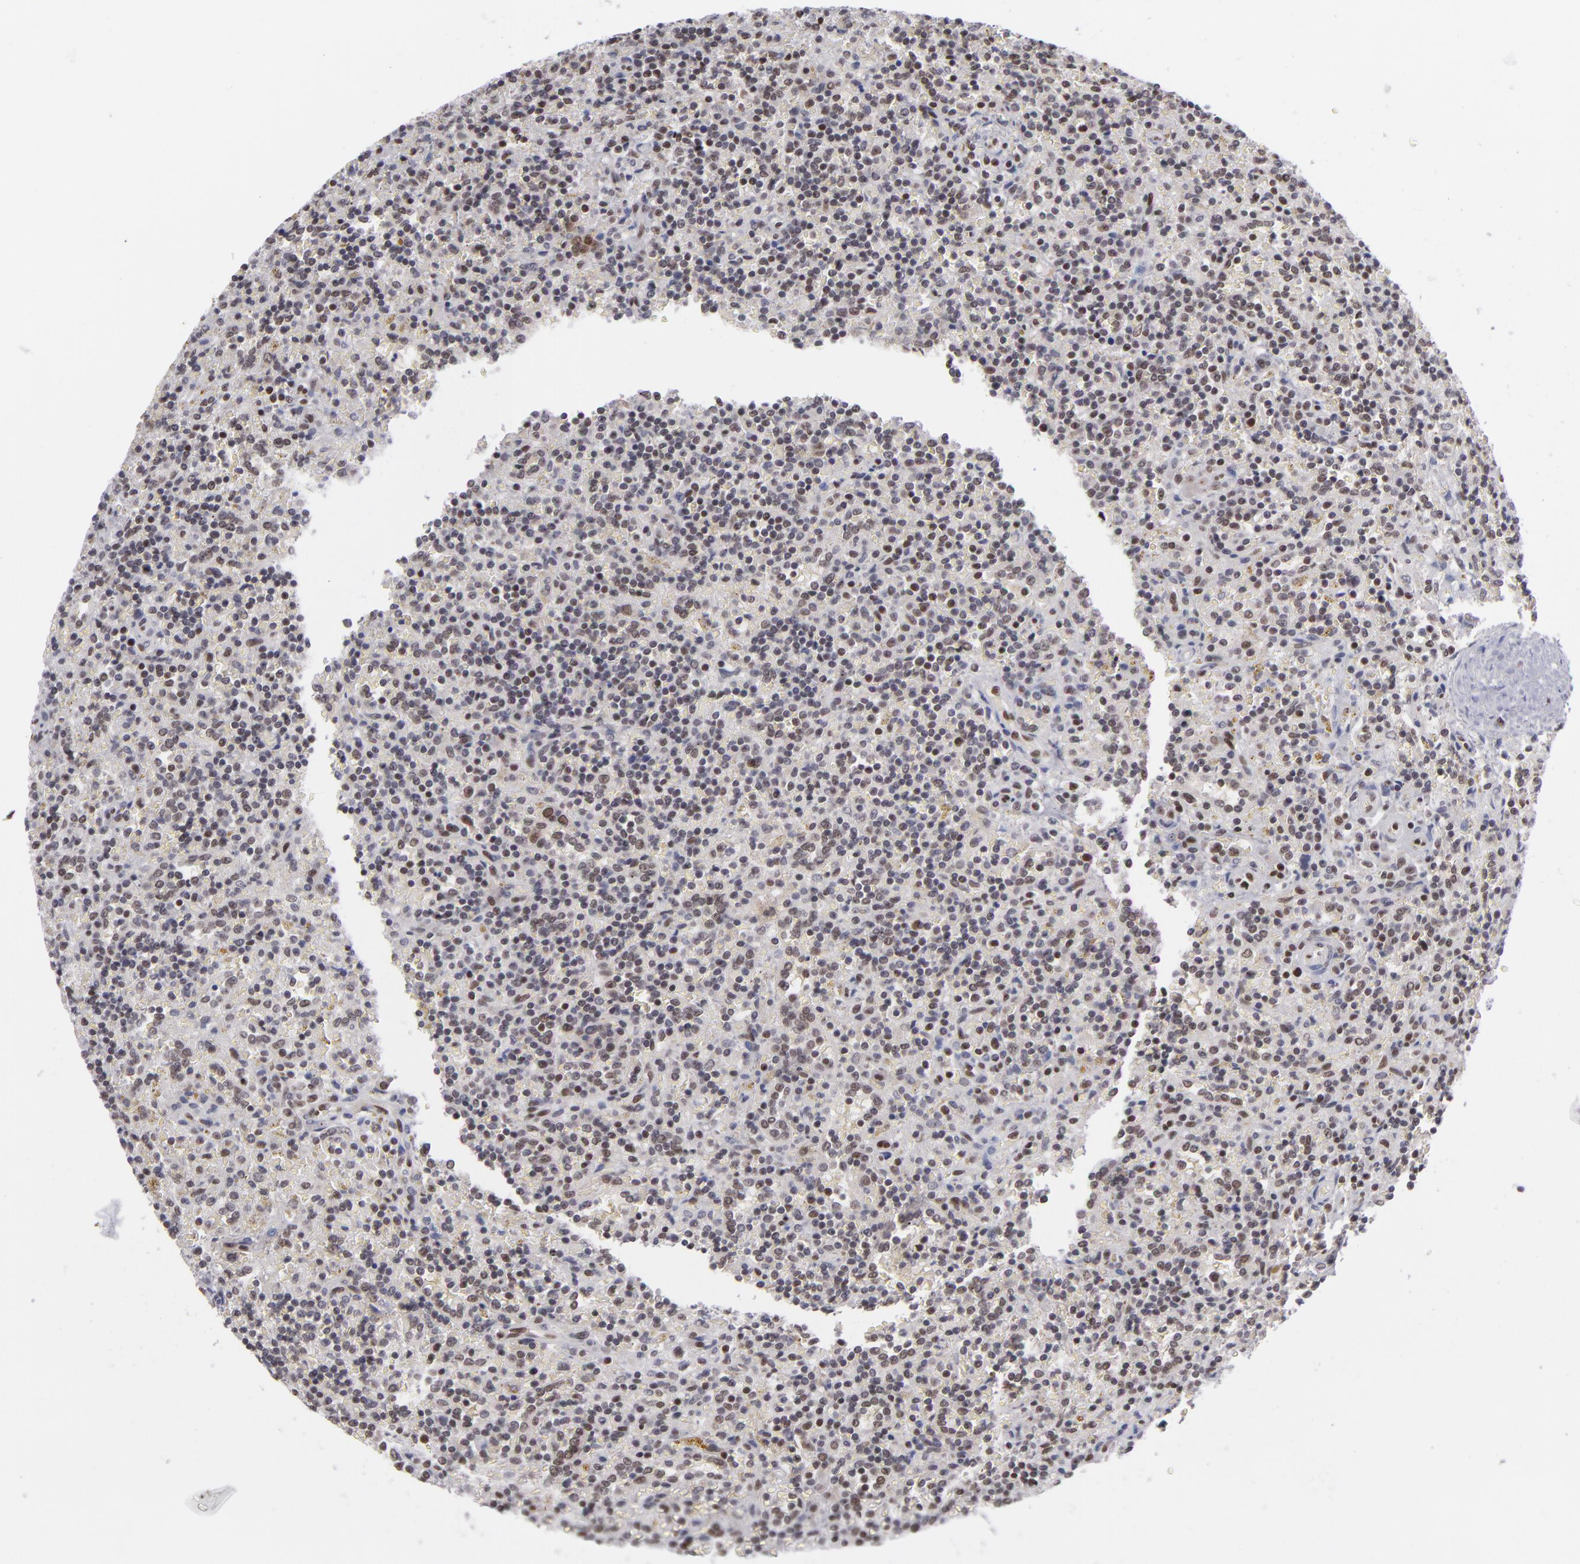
{"staining": {"intensity": "moderate", "quantity": "25%-75%", "location": "nuclear"}, "tissue": "lymphoma", "cell_type": "Tumor cells", "image_type": "cancer", "snomed": [{"axis": "morphology", "description": "Malignant lymphoma, non-Hodgkin's type, Low grade"}, {"axis": "topography", "description": "Spleen"}], "caption": "Moderate nuclear expression is seen in approximately 25%-75% of tumor cells in malignant lymphoma, non-Hodgkin's type (low-grade).", "gene": "MLLT3", "patient": {"sex": "male", "age": 67}}